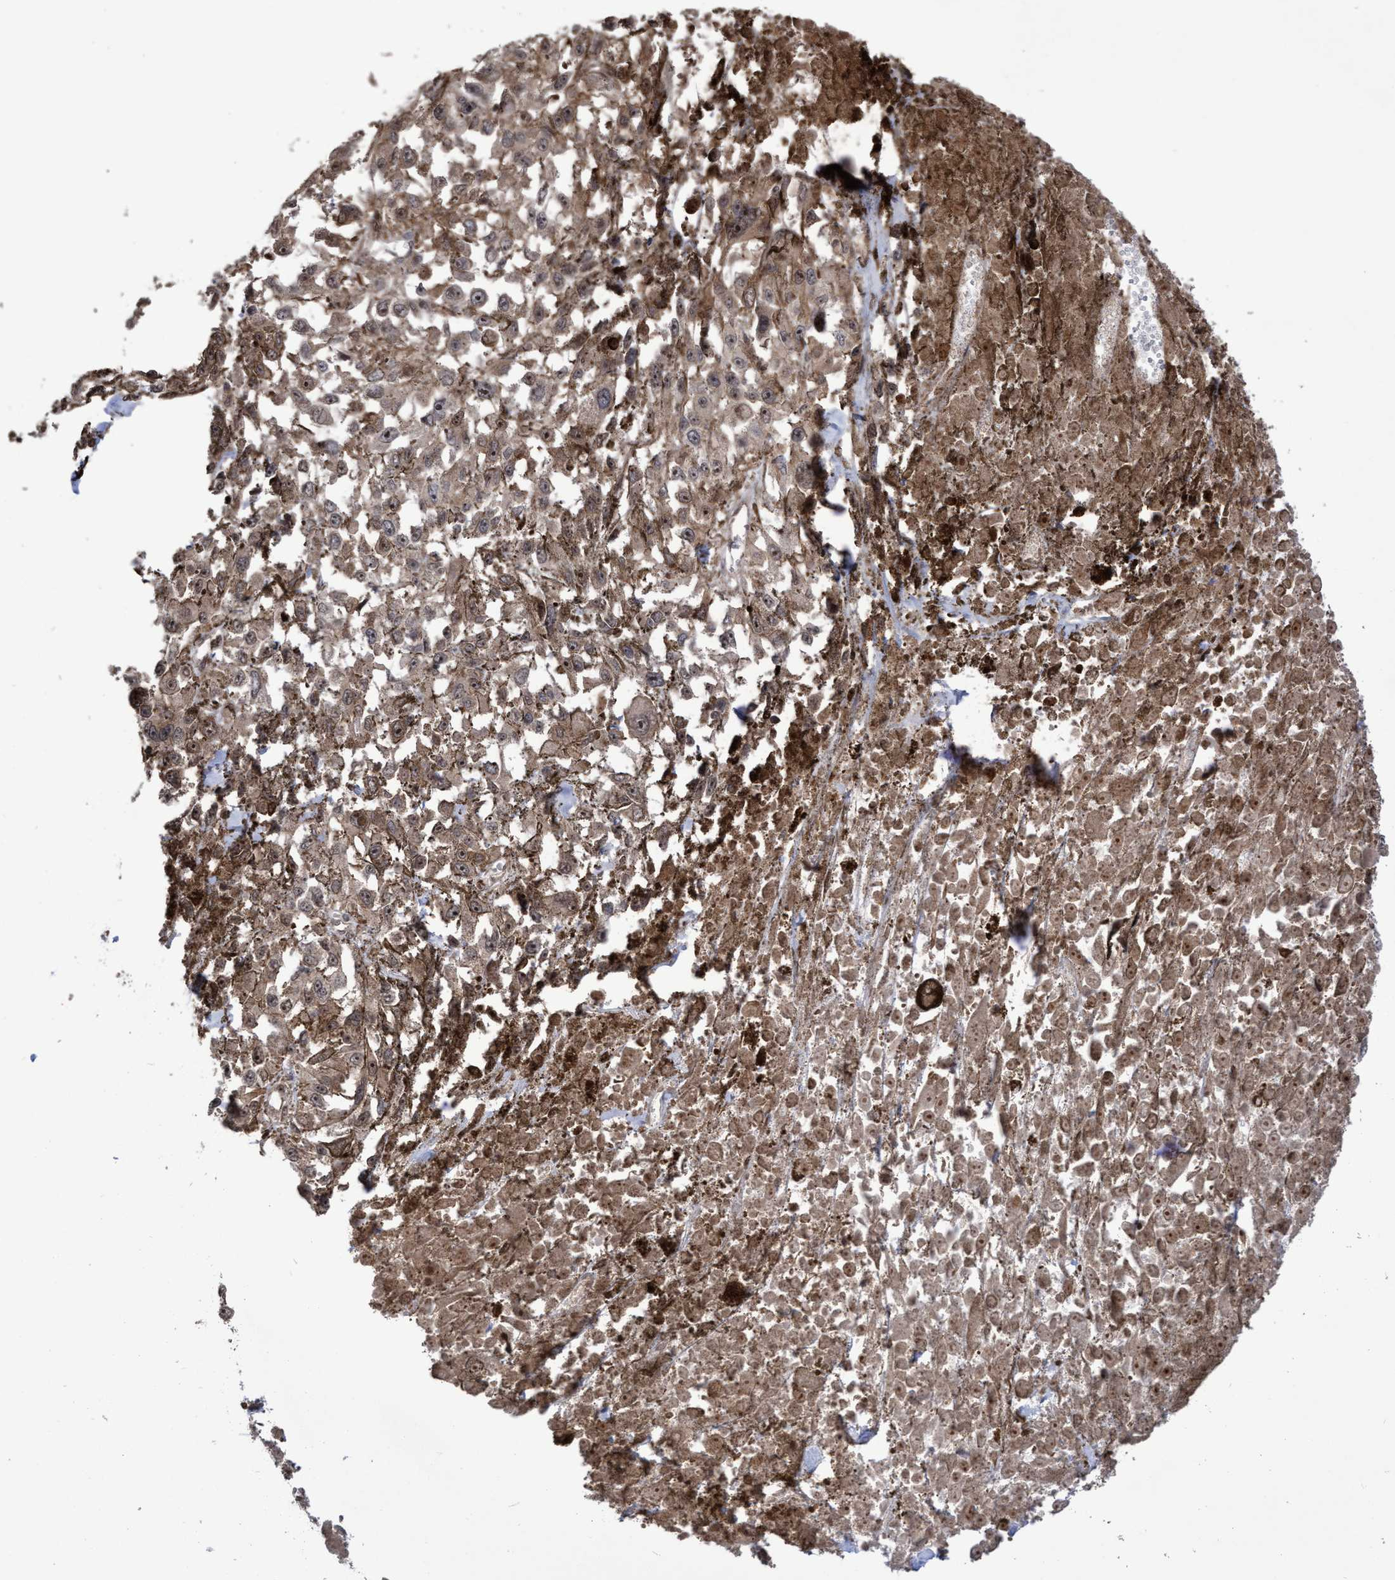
{"staining": {"intensity": "weak", "quantity": ">75%", "location": "cytoplasmic/membranous,nuclear"}, "tissue": "melanoma", "cell_type": "Tumor cells", "image_type": "cancer", "snomed": [{"axis": "morphology", "description": "Malignant melanoma, Metastatic site"}, {"axis": "topography", "description": "Lymph node"}], "caption": "Tumor cells reveal low levels of weak cytoplasmic/membranous and nuclear positivity in approximately >75% of cells in human melanoma.", "gene": "SLBP", "patient": {"sex": "male", "age": 59}}